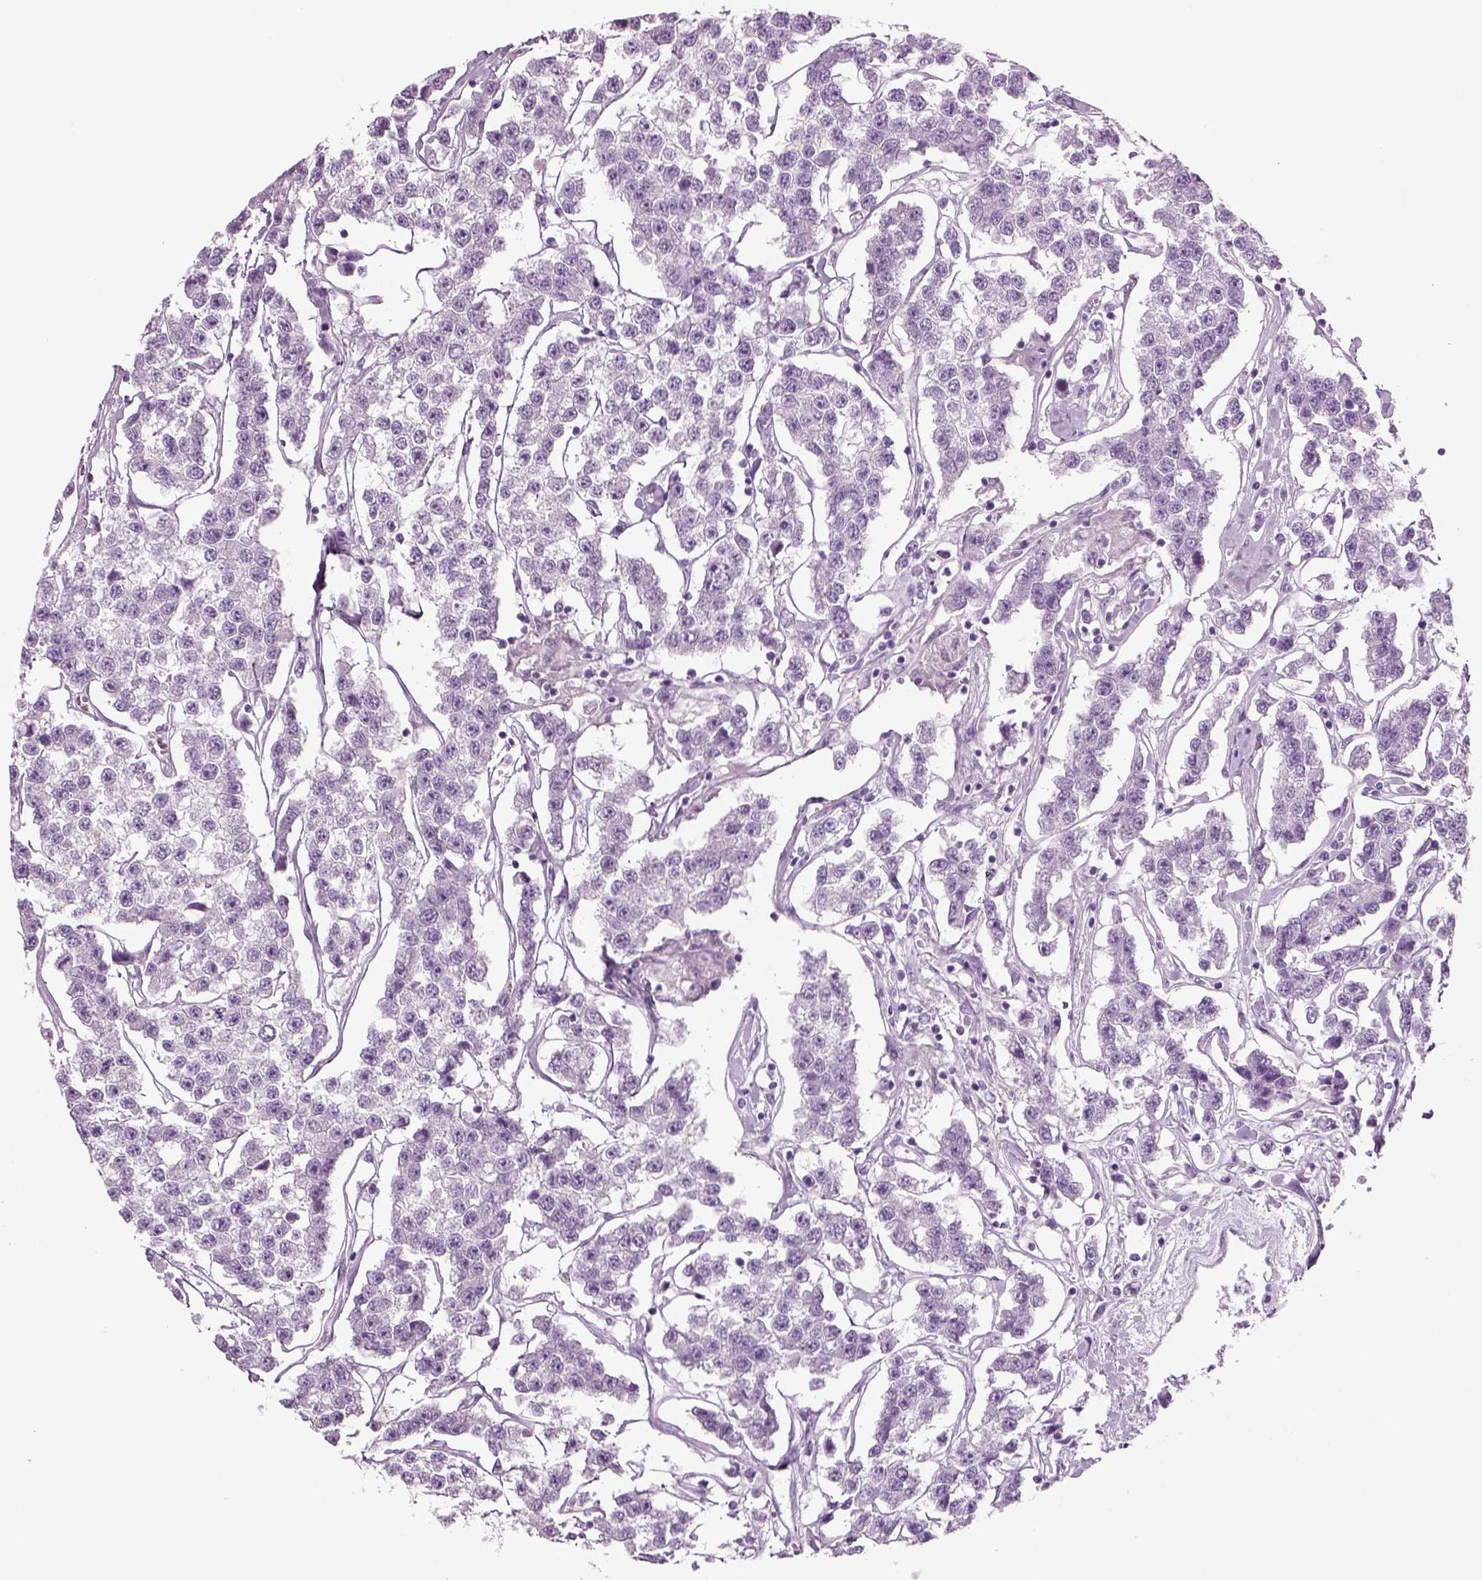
{"staining": {"intensity": "negative", "quantity": "none", "location": "none"}, "tissue": "testis cancer", "cell_type": "Tumor cells", "image_type": "cancer", "snomed": [{"axis": "morphology", "description": "Seminoma, NOS"}, {"axis": "topography", "description": "Testis"}], "caption": "Tumor cells are negative for protein expression in human testis cancer (seminoma).", "gene": "CRABP1", "patient": {"sex": "male", "age": 59}}